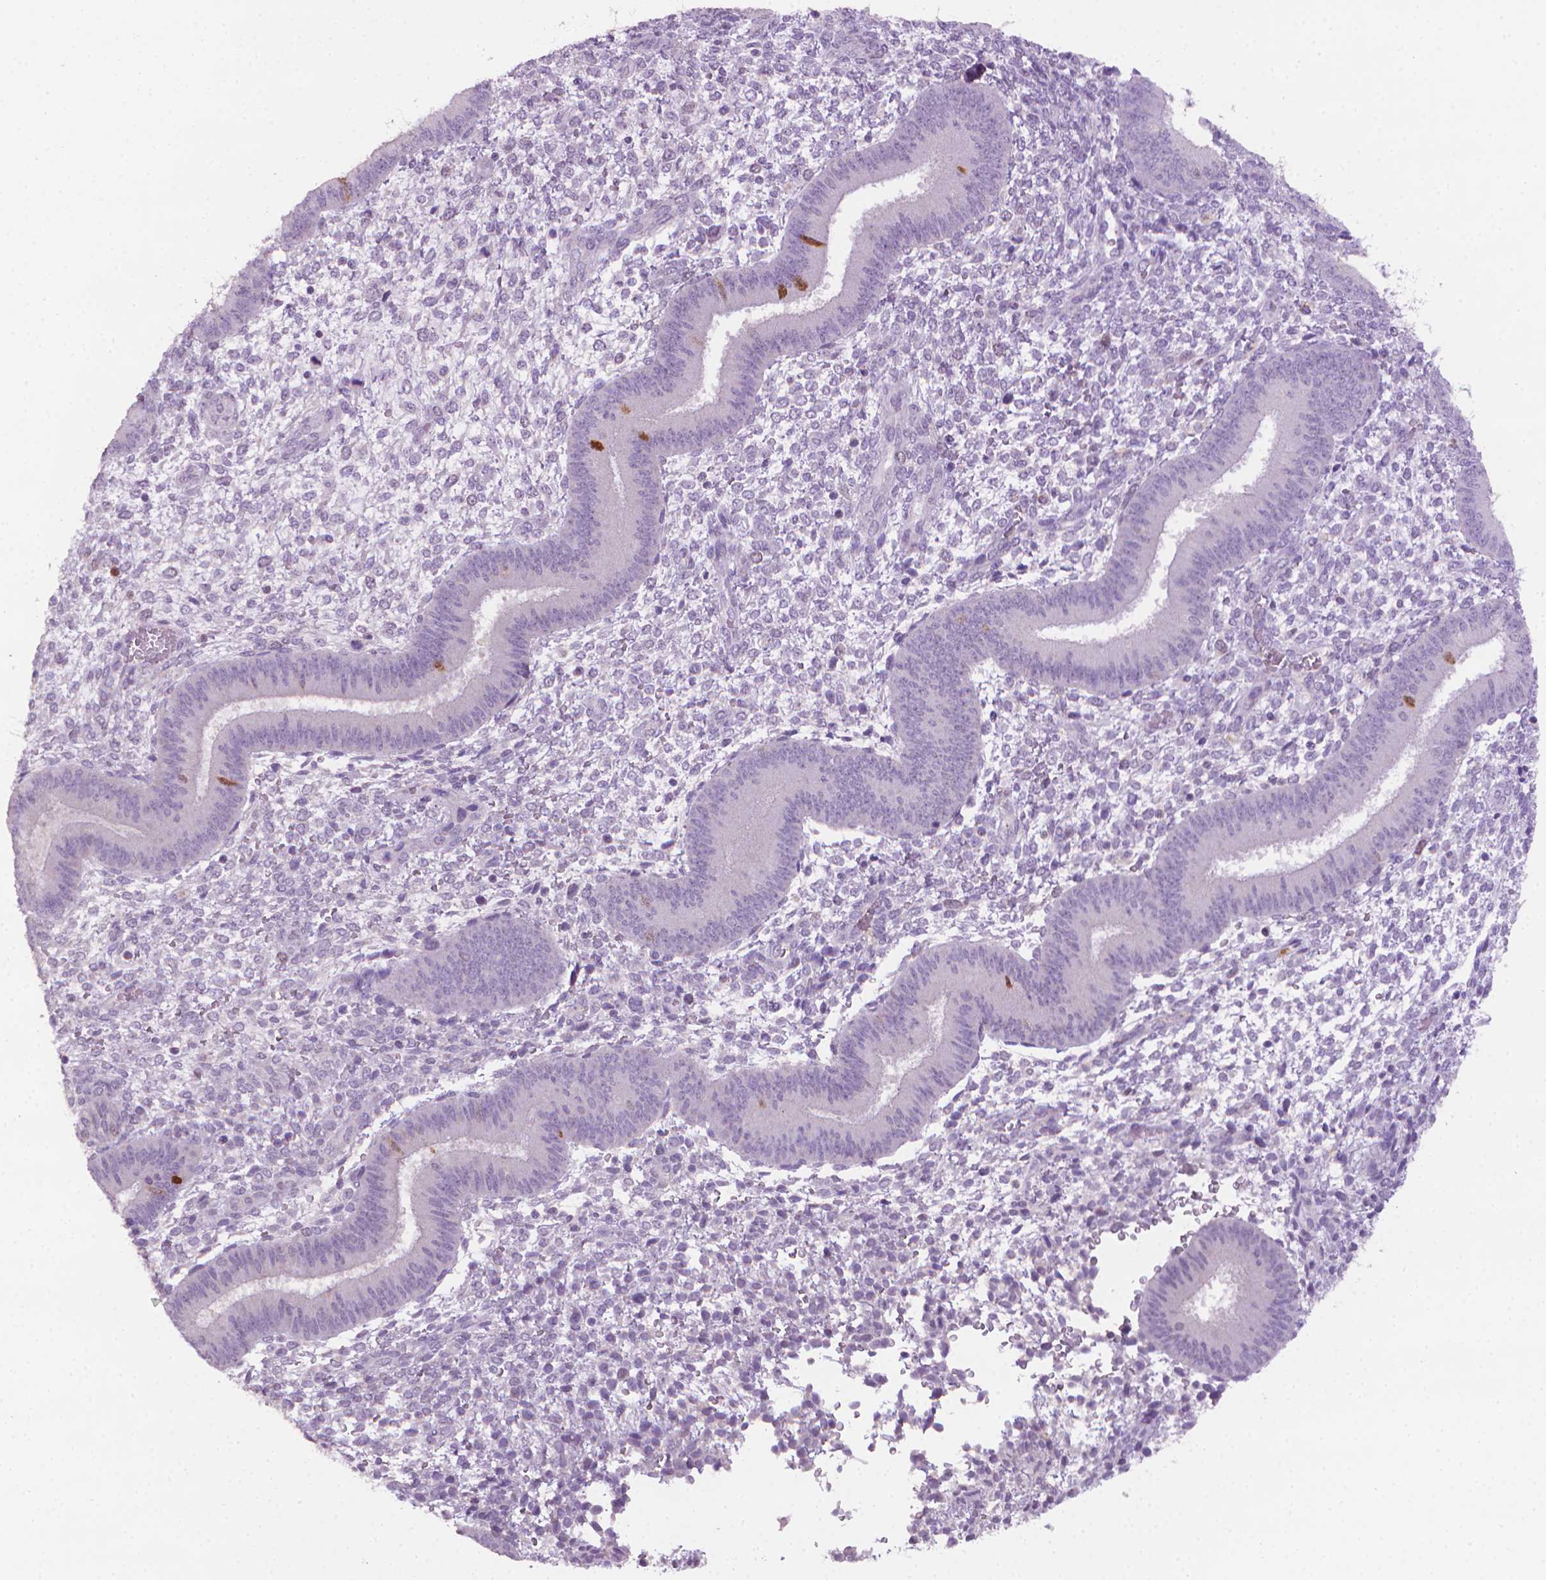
{"staining": {"intensity": "negative", "quantity": "none", "location": "none"}, "tissue": "endometrium", "cell_type": "Cells in endometrial stroma", "image_type": "normal", "snomed": [{"axis": "morphology", "description": "Normal tissue, NOS"}, {"axis": "topography", "description": "Endometrium"}], "caption": "Protein analysis of unremarkable endometrium reveals no significant positivity in cells in endometrial stroma.", "gene": "CDKN2D", "patient": {"sex": "female", "age": 39}}